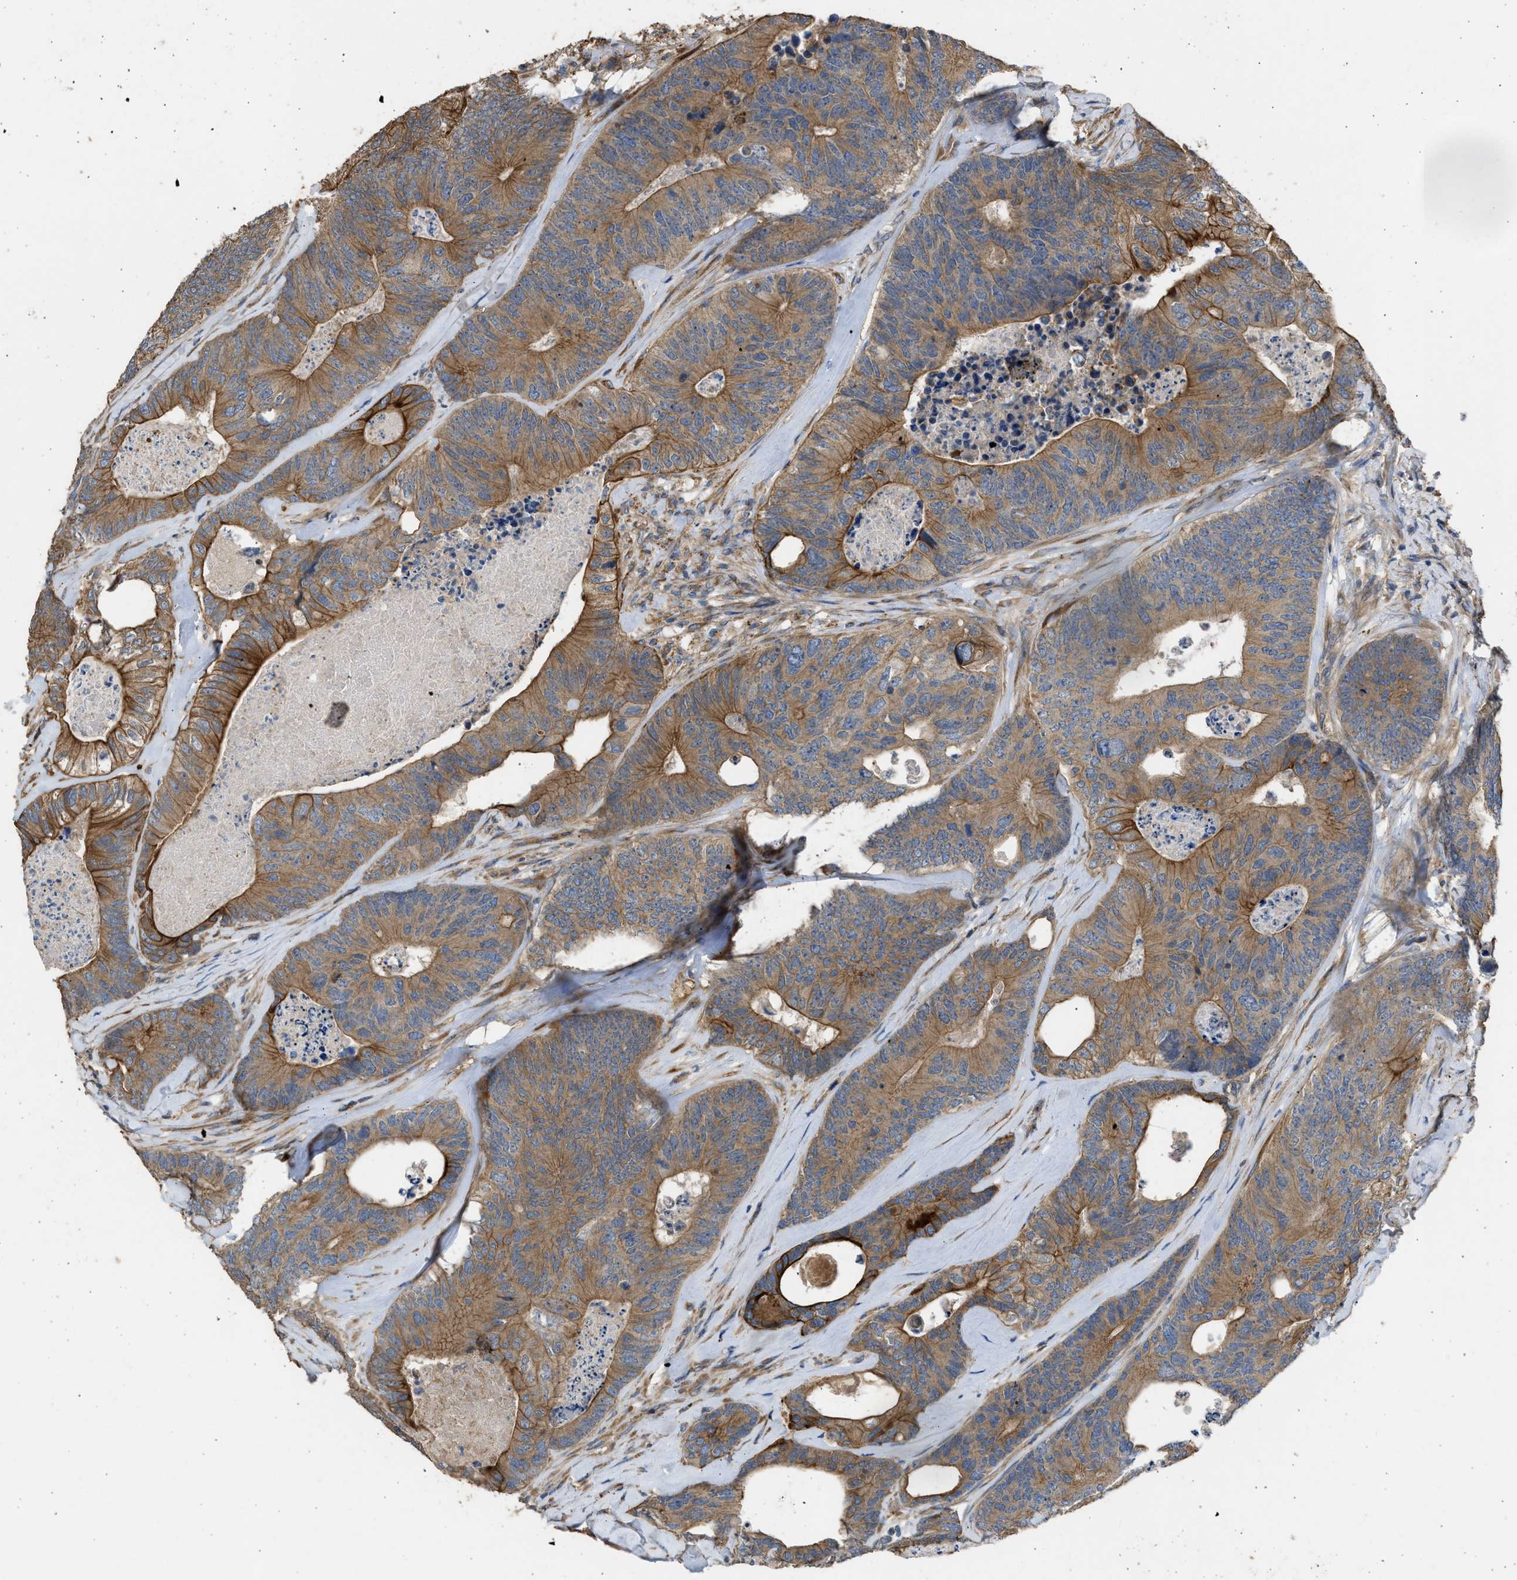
{"staining": {"intensity": "moderate", "quantity": ">75%", "location": "cytoplasmic/membranous"}, "tissue": "colorectal cancer", "cell_type": "Tumor cells", "image_type": "cancer", "snomed": [{"axis": "morphology", "description": "Adenocarcinoma, NOS"}, {"axis": "topography", "description": "Colon"}], "caption": "There is medium levels of moderate cytoplasmic/membranous expression in tumor cells of colorectal cancer (adenocarcinoma), as demonstrated by immunohistochemical staining (brown color).", "gene": "CSRNP2", "patient": {"sex": "female", "age": 67}}